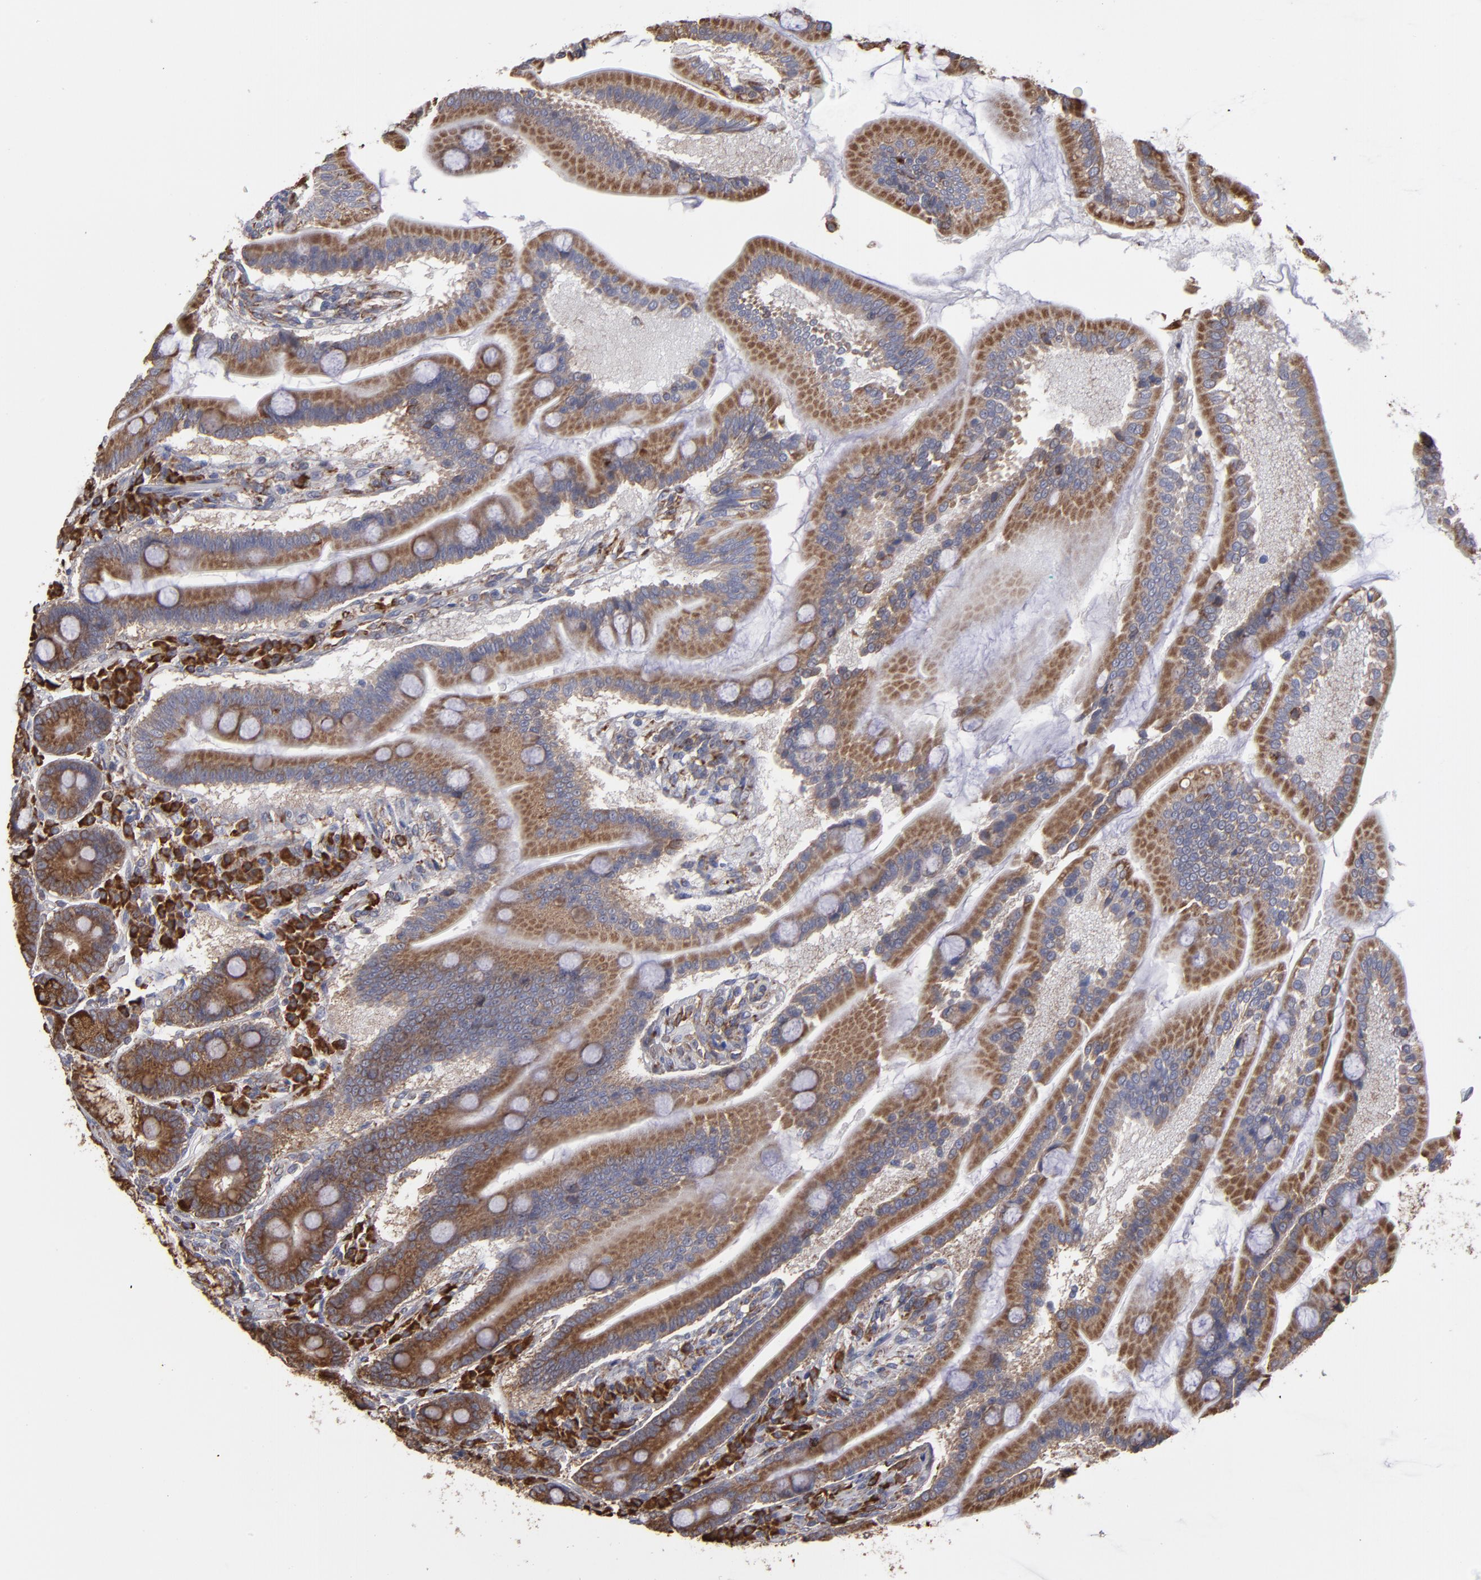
{"staining": {"intensity": "moderate", "quantity": ">75%", "location": "cytoplasmic/membranous"}, "tissue": "duodenum", "cell_type": "Glandular cells", "image_type": "normal", "snomed": [{"axis": "morphology", "description": "Normal tissue, NOS"}, {"axis": "topography", "description": "Duodenum"}], "caption": "Protein positivity by immunohistochemistry (IHC) exhibits moderate cytoplasmic/membranous staining in about >75% of glandular cells in normal duodenum.", "gene": "SND1", "patient": {"sex": "female", "age": 64}}